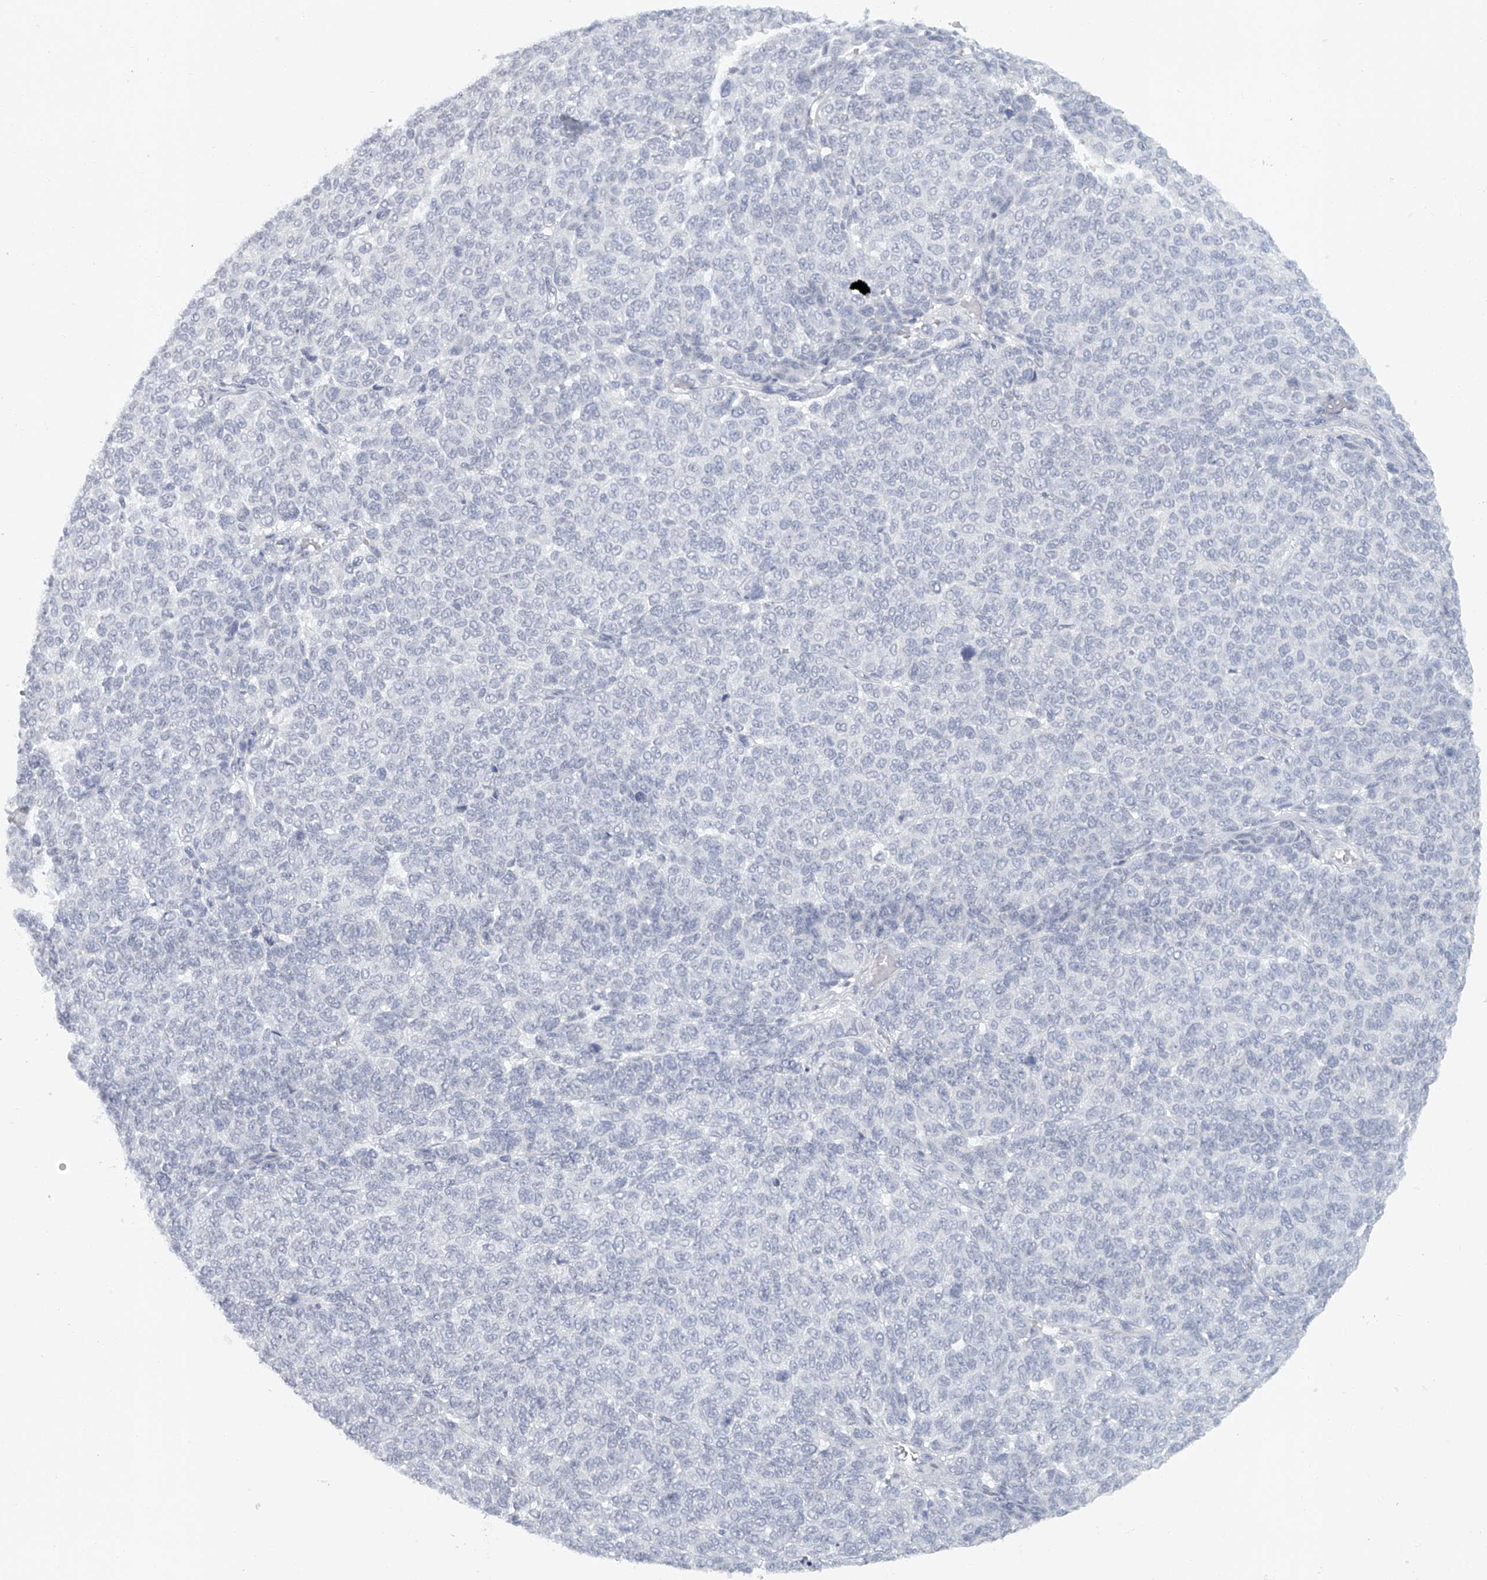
{"staining": {"intensity": "negative", "quantity": "none", "location": "none"}, "tissue": "melanoma", "cell_type": "Tumor cells", "image_type": "cancer", "snomed": [{"axis": "morphology", "description": "Malignant melanoma, NOS"}, {"axis": "topography", "description": "Skin"}], "caption": "This is a histopathology image of immunohistochemistry (IHC) staining of malignant melanoma, which shows no expression in tumor cells.", "gene": "FAT2", "patient": {"sex": "male", "age": 59}}